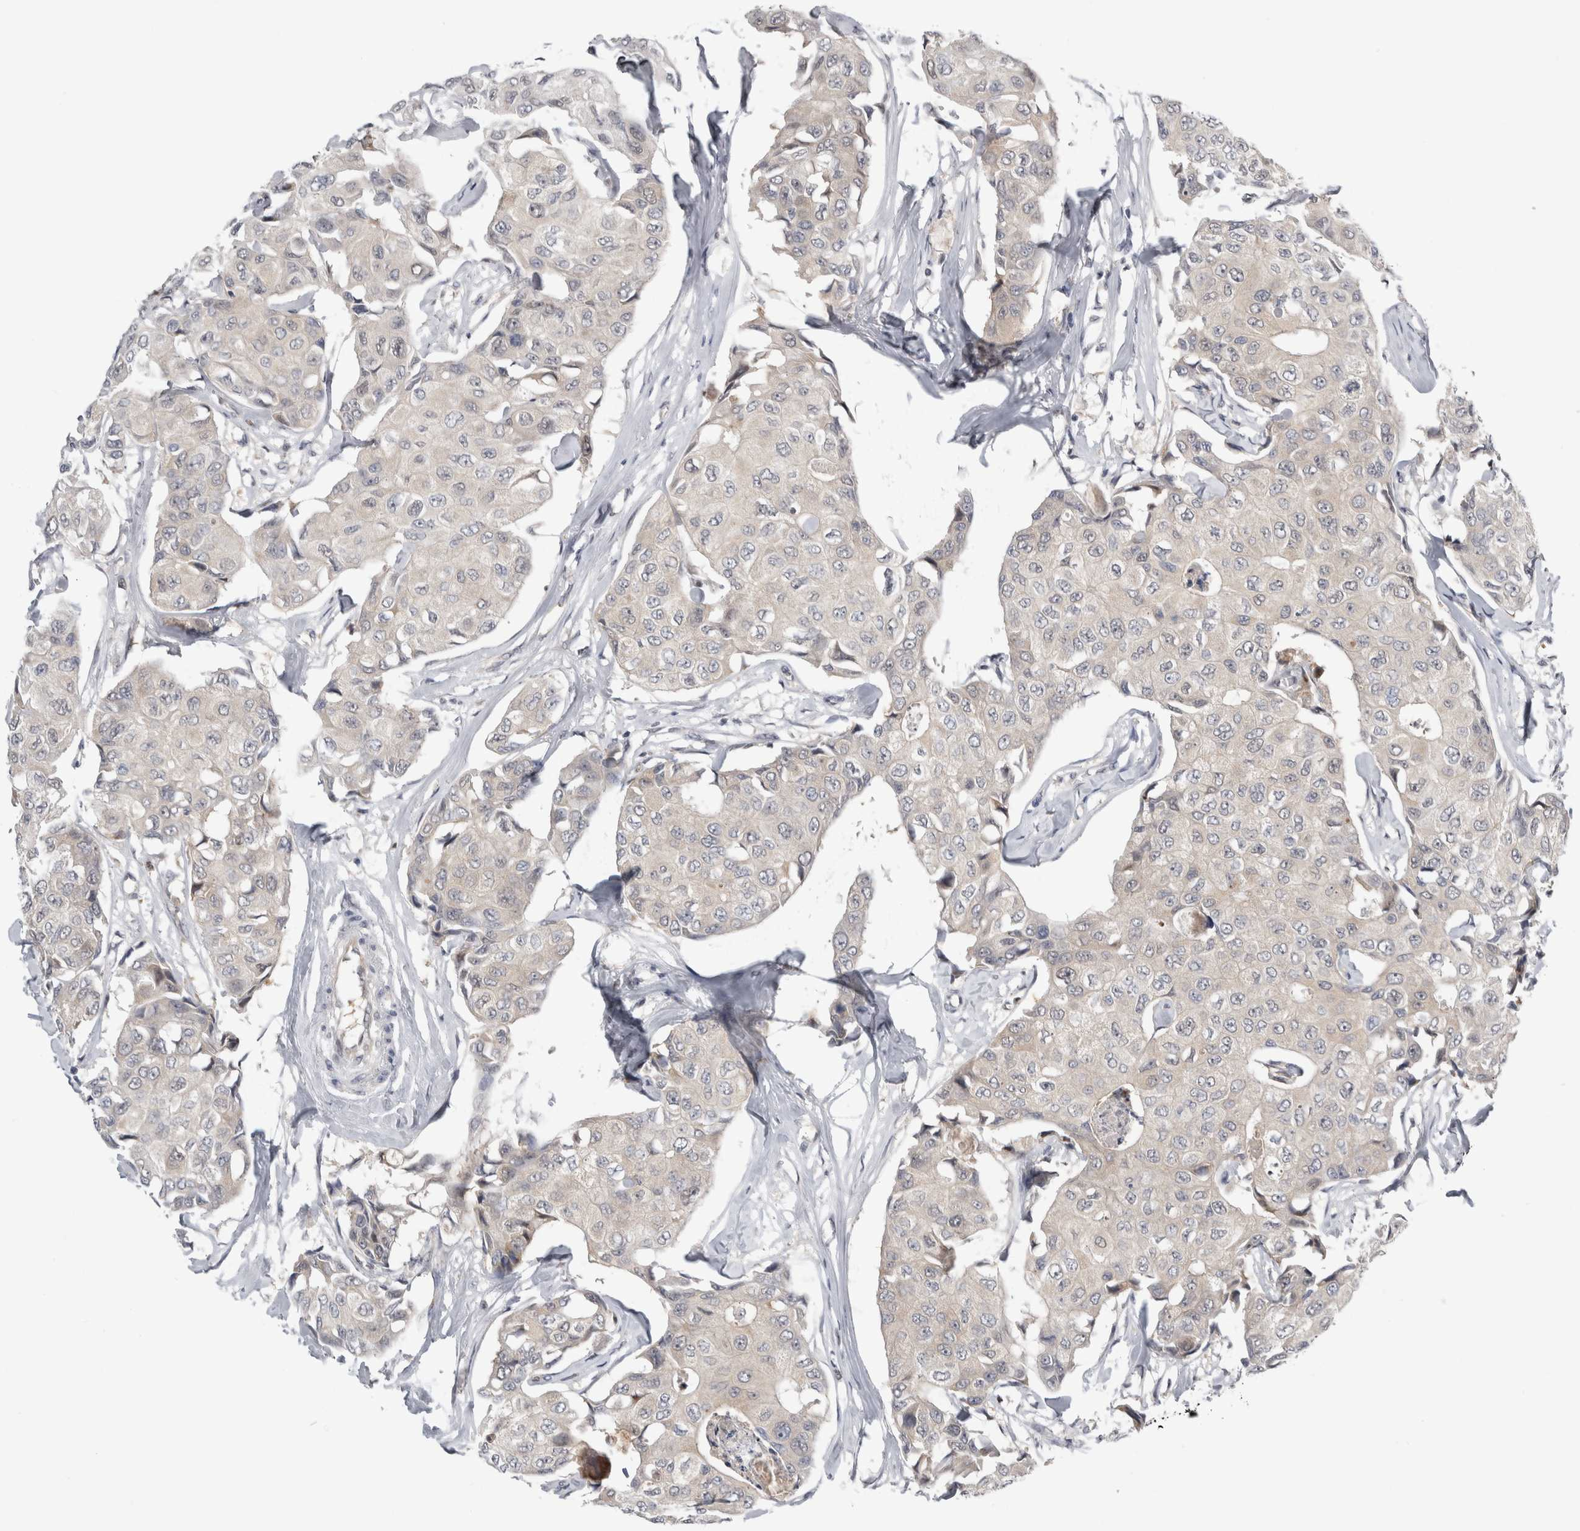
{"staining": {"intensity": "negative", "quantity": "none", "location": "none"}, "tissue": "breast cancer", "cell_type": "Tumor cells", "image_type": "cancer", "snomed": [{"axis": "morphology", "description": "Duct carcinoma"}, {"axis": "topography", "description": "Breast"}], "caption": "Immunohistochemistry (IHC) photomicrograph of neoplastic tissue: human invasive ductal carcinoma (breast) stained with DAB (3,3'-diaminobenzidine) shows no significant protein positivity in tumor cells.", "gene": "PSMB2", "patient": {"sex": "female", "age": 80}}